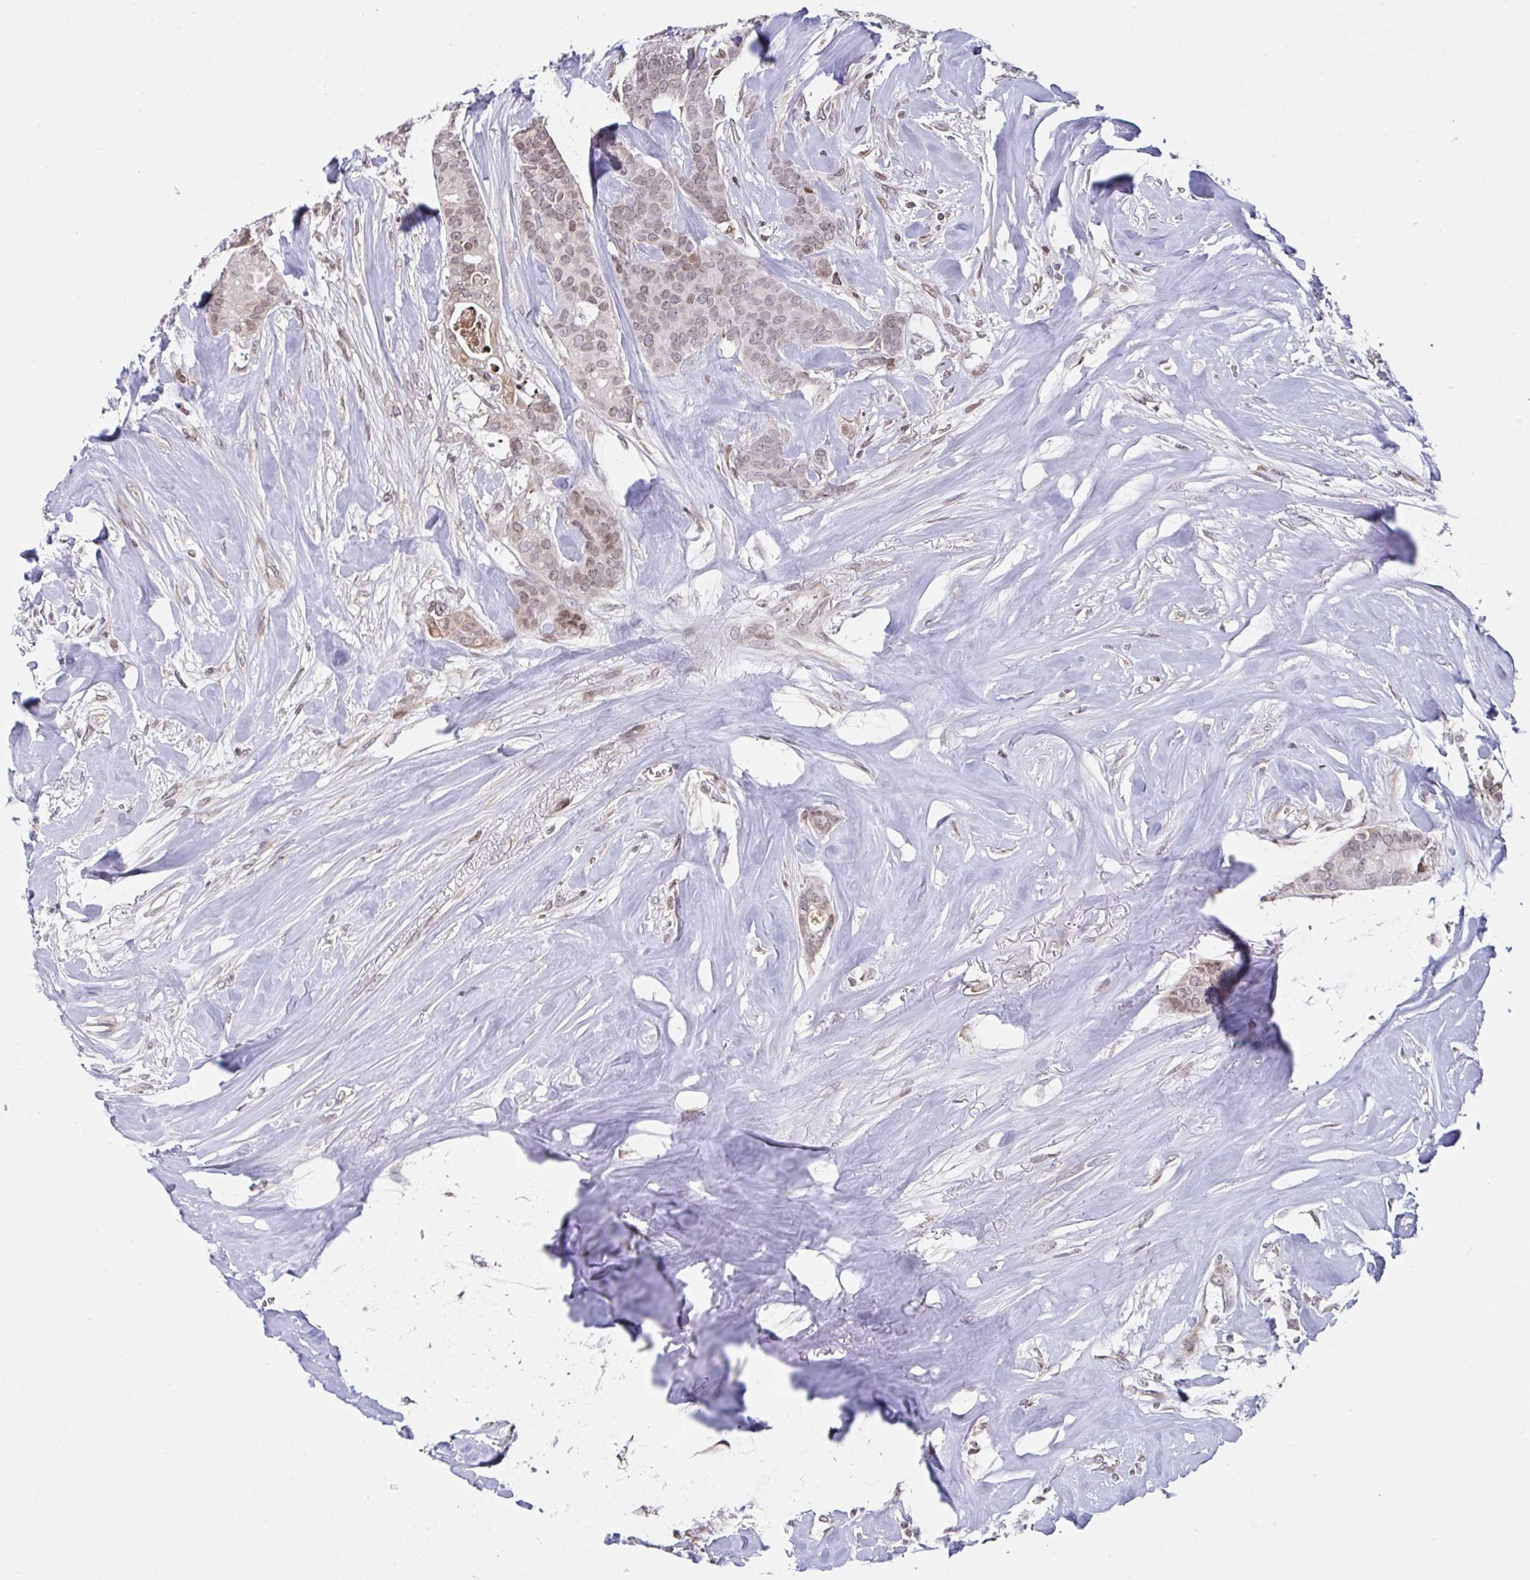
{"staining": {"intensity": "weak", "quantity": ">75%", "location": "nuclear"}, "tissue": "breast cancer", "cell_type": "Tumor cells", "image_type": "cancer", "snomed": [{"axis": "morphology", "description": "Duct carcinoma"}, {"axis": "topography", "description": "Breast"}], "caption": "Protein expression by immunohistochemistry shows weak nuclear staining in about >75% of tumor cells in breast cancer (intraductal carcinoma). (DAB = brown stain, brightfield microscopy at high magnification).", "gene": "PCDHB8", "patient": {"sex": "female", "age": 84}}